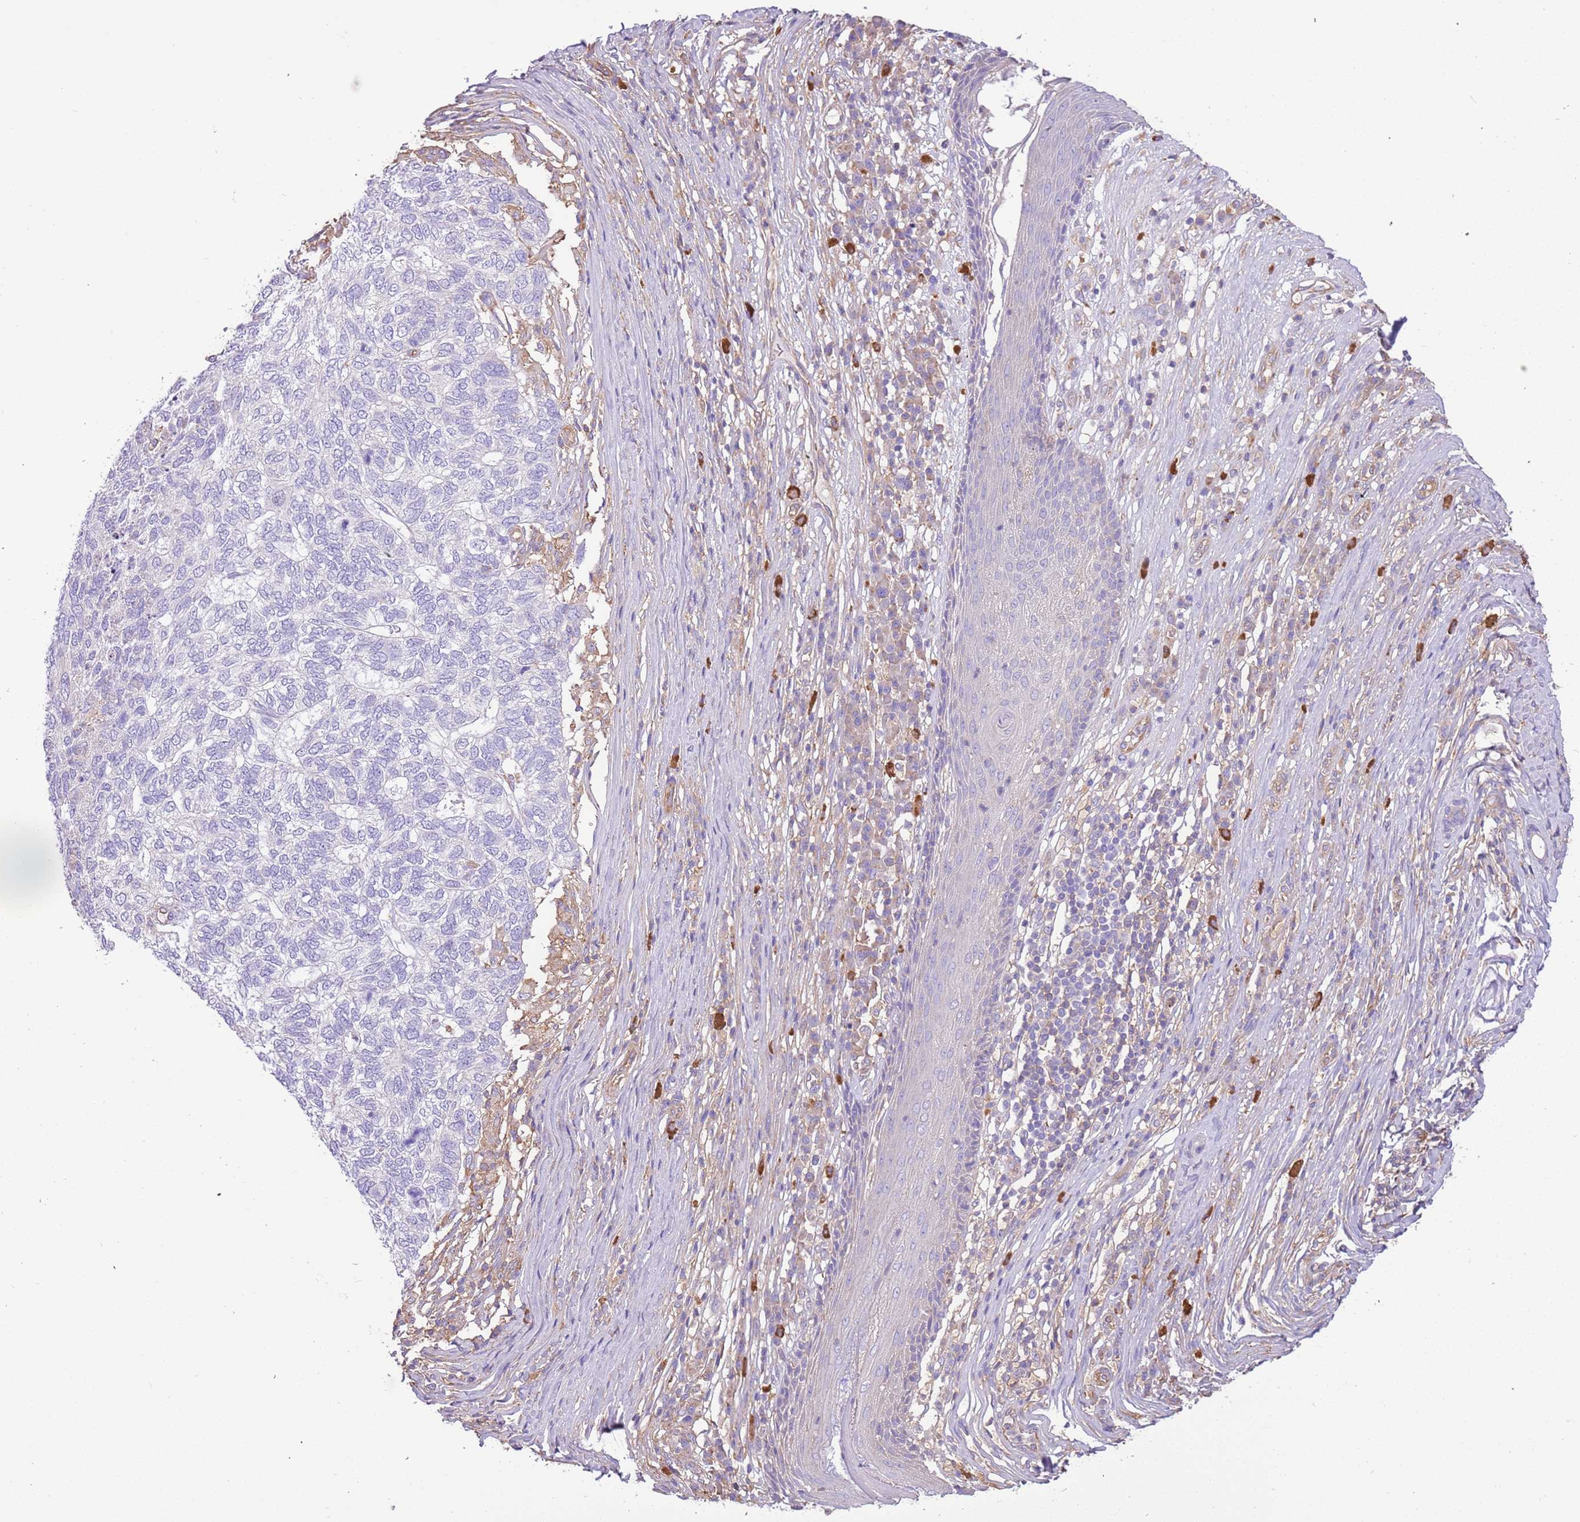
{"staining": {"intensity": "negative", "quantity": "none", "location": "none"}, "tissue": "skin cancer", "cell_type": "Tumor cells", "image_type": "cancer", "snomed": [{"axis": "morphology", "description": "Basal cell carcinoma"}, {"axis": "topography", "description": "Skin"}], "caption": "This is a micrograph of immunohistochemistry (IHC) staining of skin cancer (basal cell carcinoma), which shows no positivity in tumor cells.", "gene": "NAALADL1", "patient": {"sex": "female", "age": 65}}